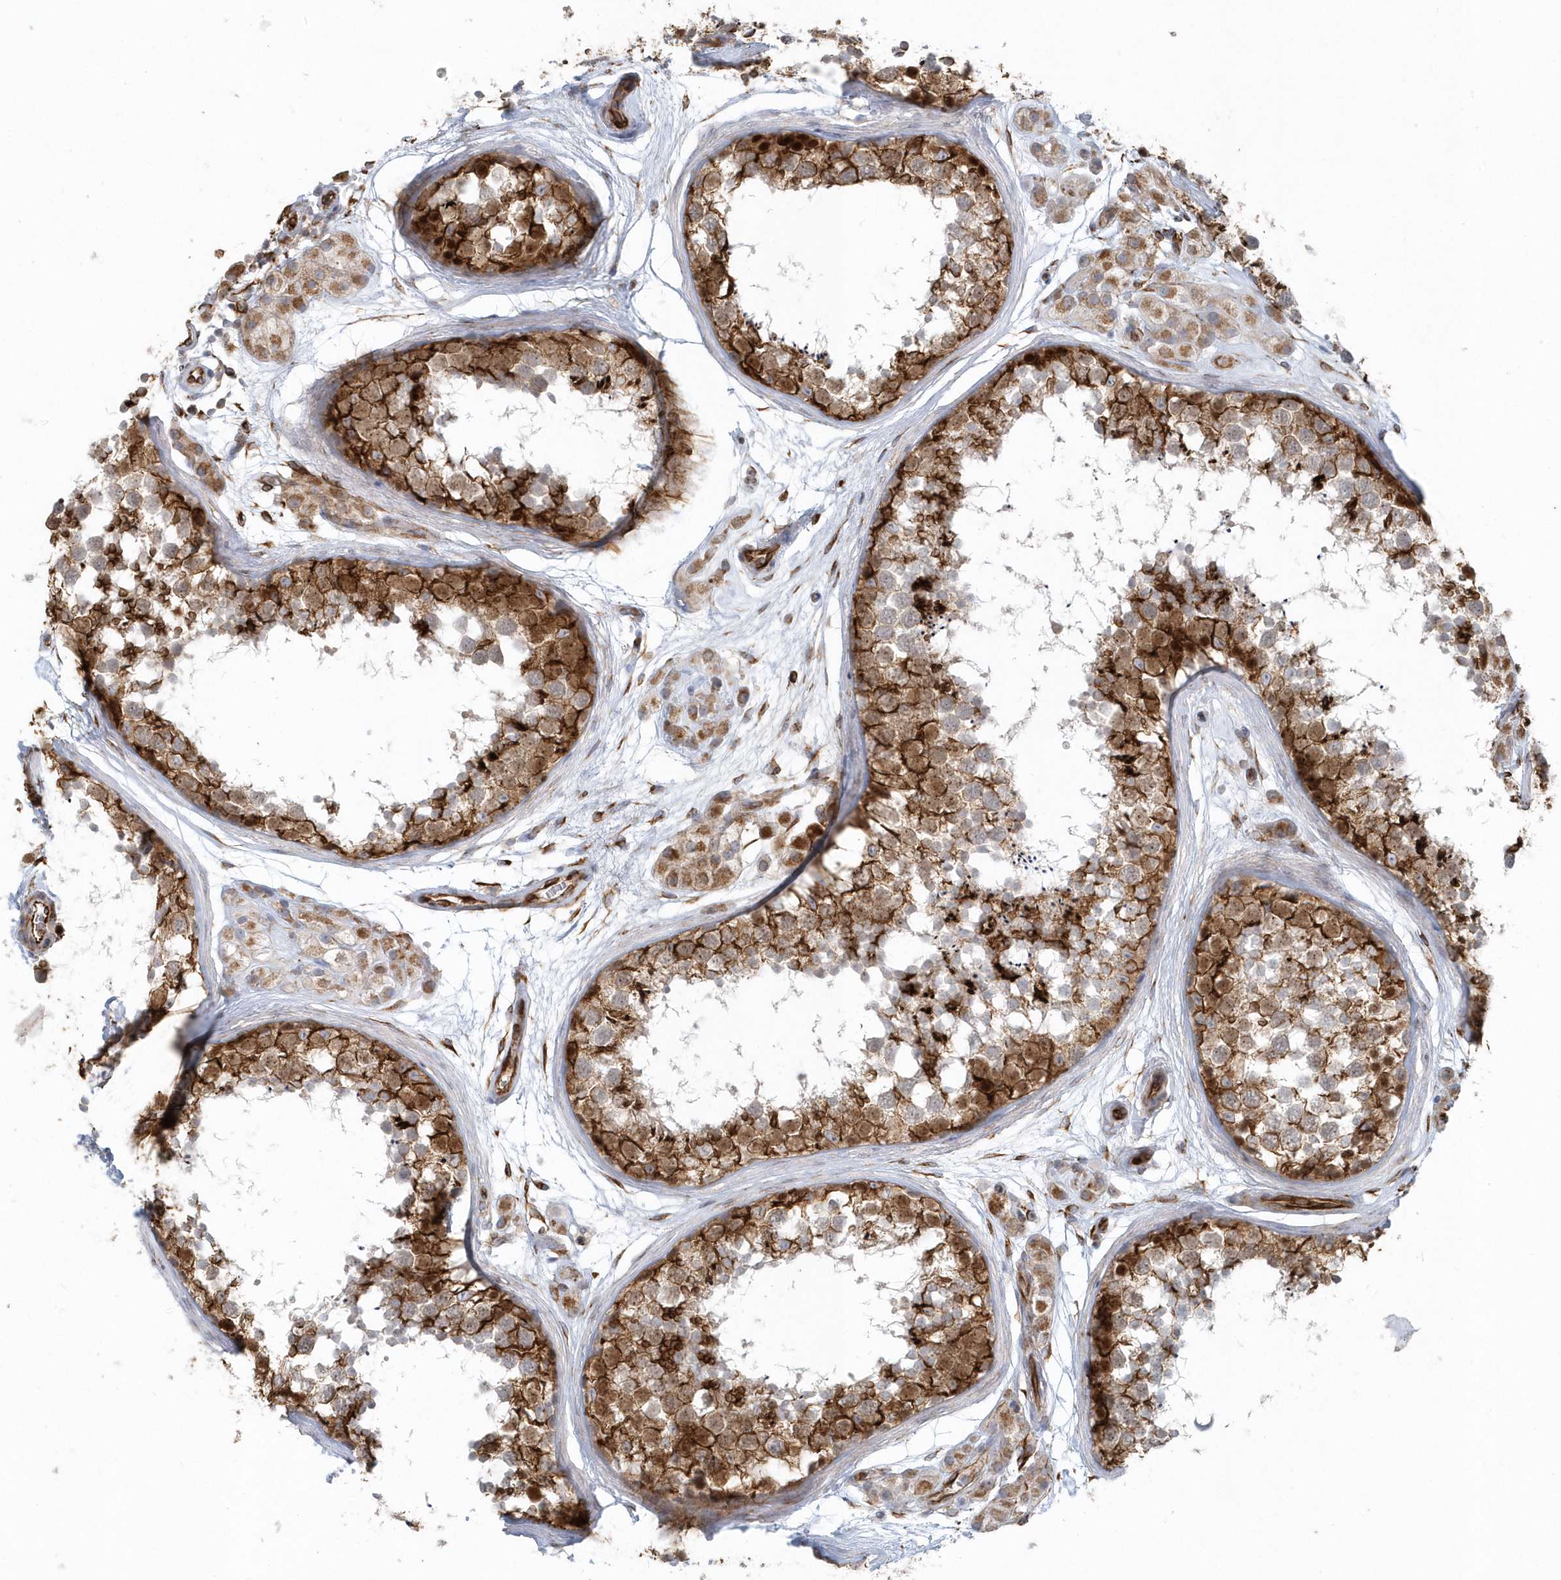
{"staining": {"intensity": "strong", "quantity": ">75%", "location": "cytoplasmic/membranous"}, "tissue": "testis", "cell_type": "Cells in seminiferous ducts", "image_type": "normal", "snomed": [{"axis": "morphology", "description": "Normal tissue, NOS"}, {"axis": "topography", "description": "Testis"}], "caption": "Unremarkable testis demonstrates strong cytoplasmic/membranous staining in about >75% of cells in seminiferous ducts (Stains: DAB in brown, nuclei in blue, Microscopy: brightfield microscopy at high magnification)..", "gene": "GPR152", "patient": {"sex": "male", "age": 56}}